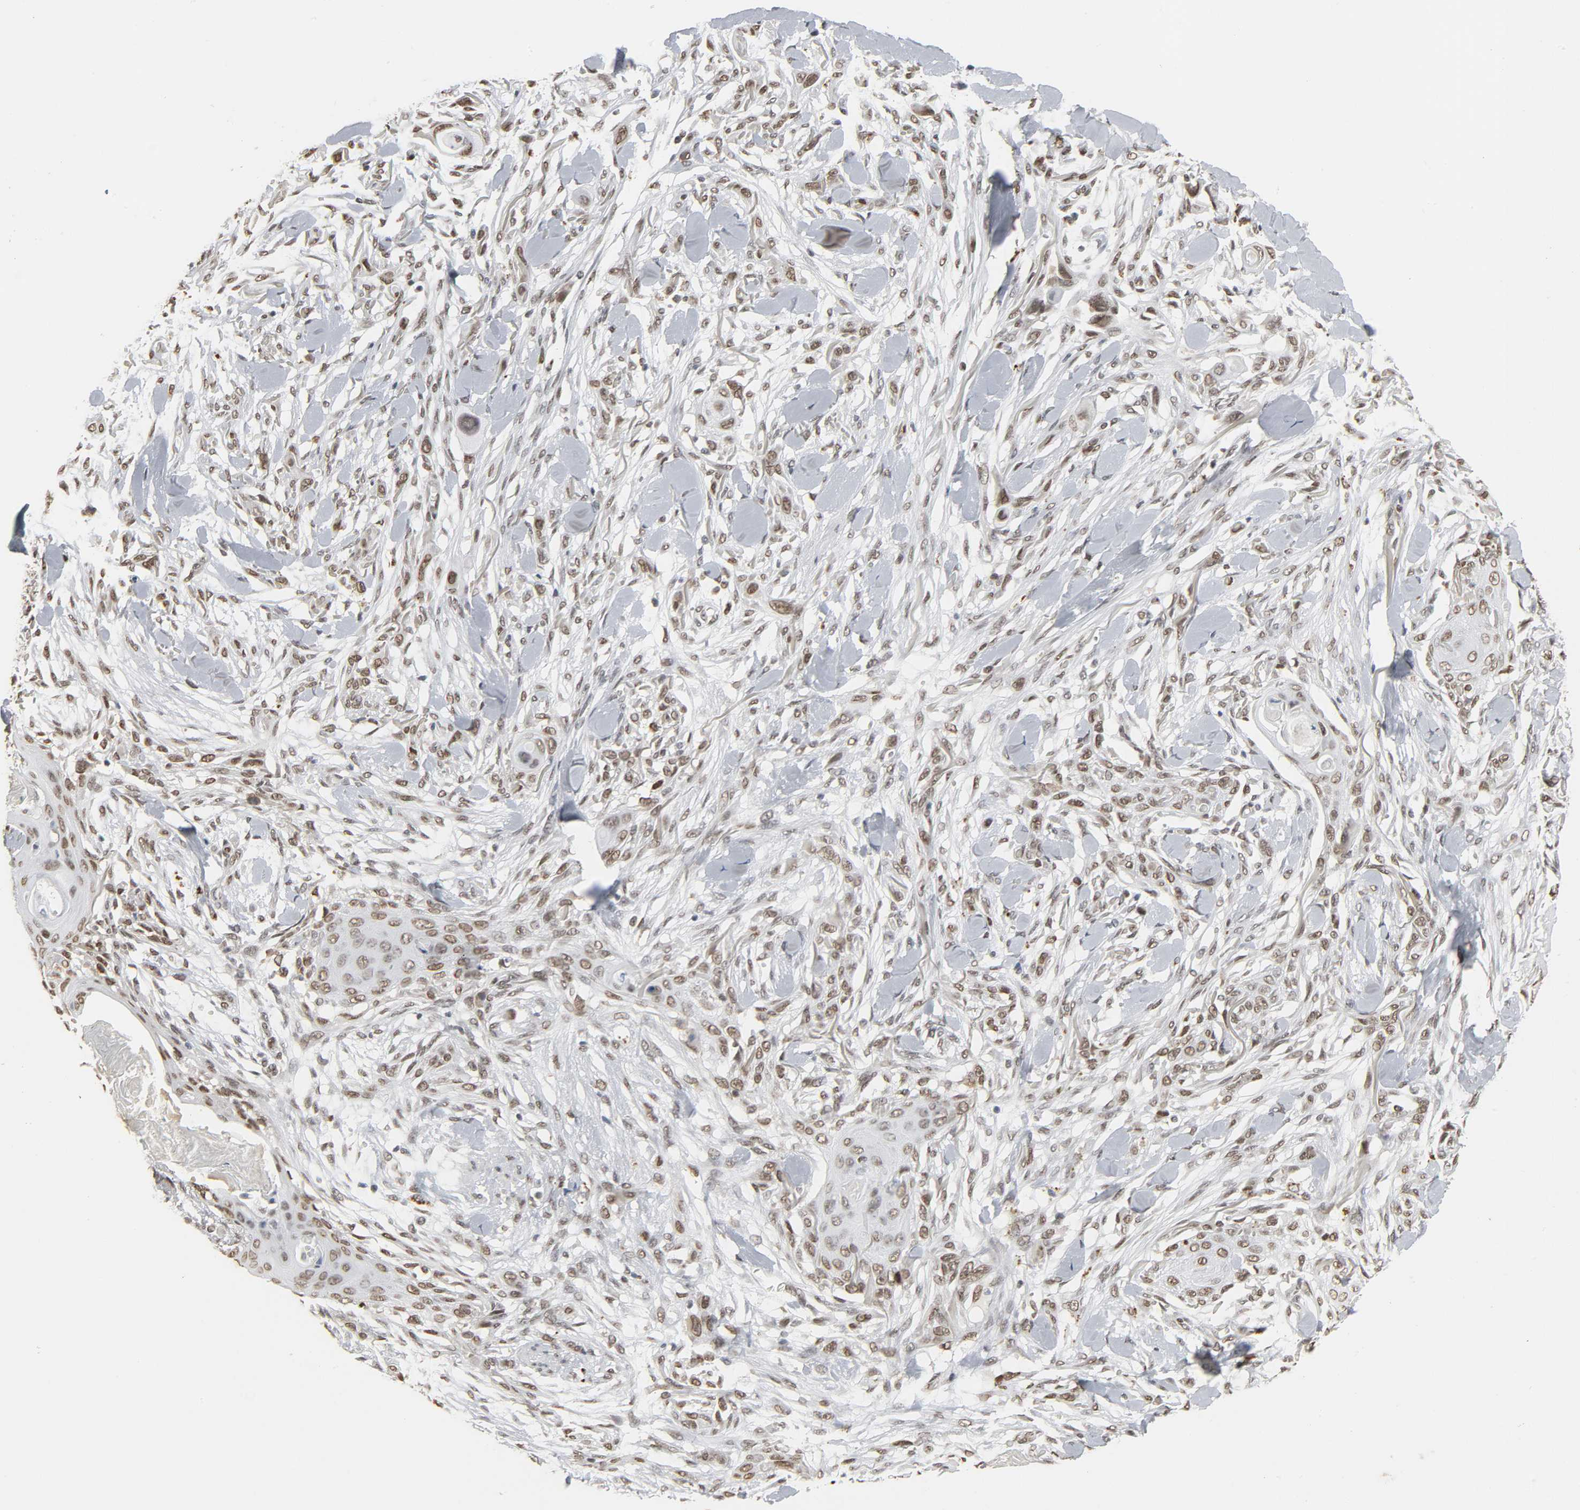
{"staining": {"intensity": "moderate", "quantity": "25%-75%", "location": "nuclear"}, "tissue": "skin cancer", "cell_type": "Tumor cells", "image_type": "cancer", "snomed": [{"axis": "morphology", "description": "Squamous cell carcinoma, NOS"}, {"axis": "topography", "description": "Skin"}], "caption": "Immunohistochemical staining of skin cancer shows medium levels of moderate nuclear staining in about 25%-75% of tumor cells. The protein of interest is shown in brown color, while the nuclei are stained blue.", "gene": "DAZAP1", "patient": {"sex": "female", "age": 59}}